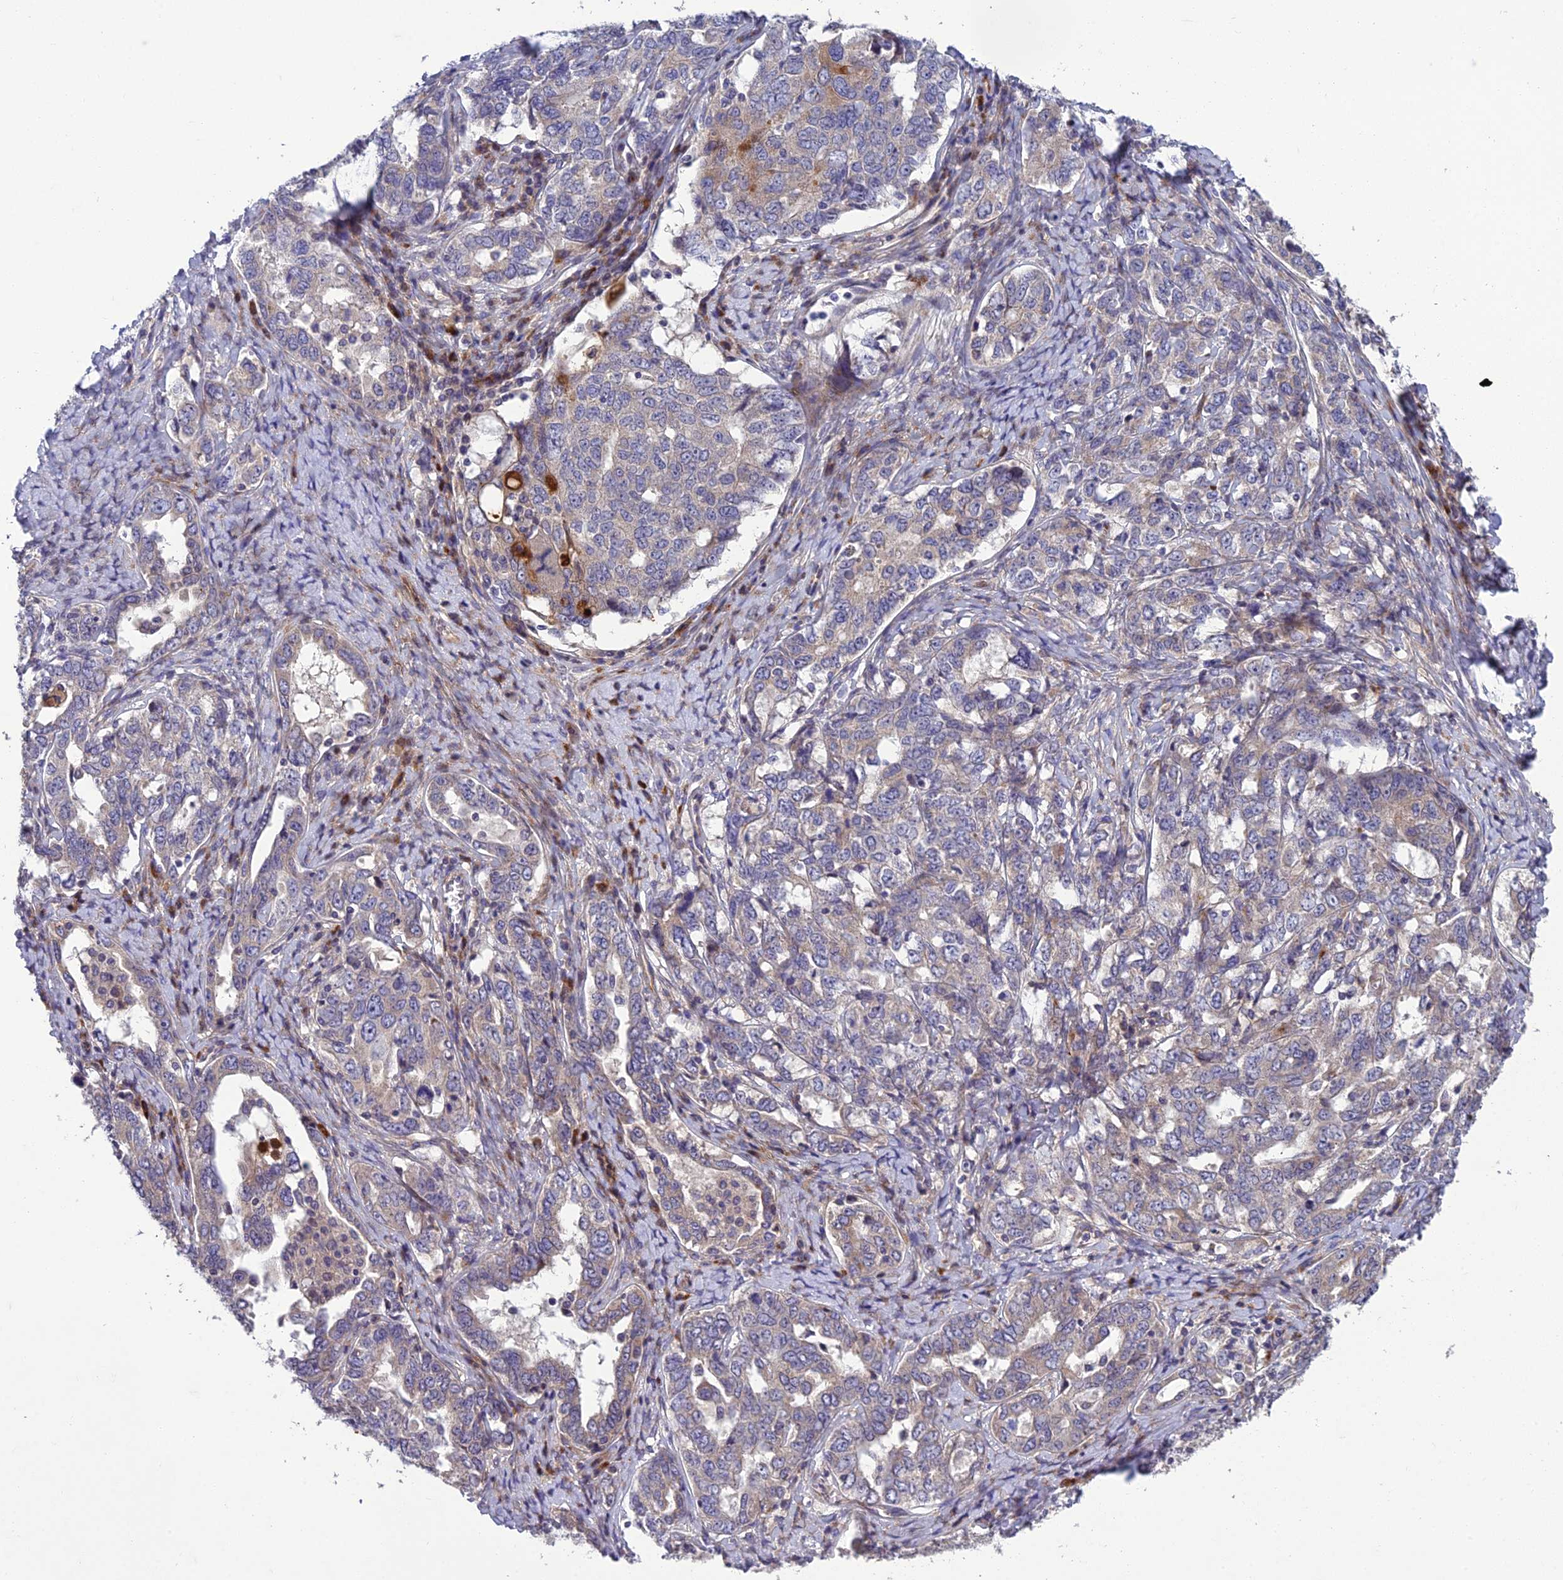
{"staining": {"intensity": "weak", "quantity": "<25%", "location": "cytoplasmic/membranous"}, "tissue": "ovarian cancer", "cell_type": "Tumor cells", "image_type": "cancer", "snomed": [{"axis": "morphology", "description": "Carcinoma, endometroid"}, {"axis": "topography", "description": "Ovary"}], "caption": "Immunohistochemistry (IHC) photomicrograph of human ovarian endometroid carcinoma stained for a protein (brown), which shows no expression in tumor cells.", "gene": "ADIPOR2", "patient": {"sex": "female", "age": 62}}